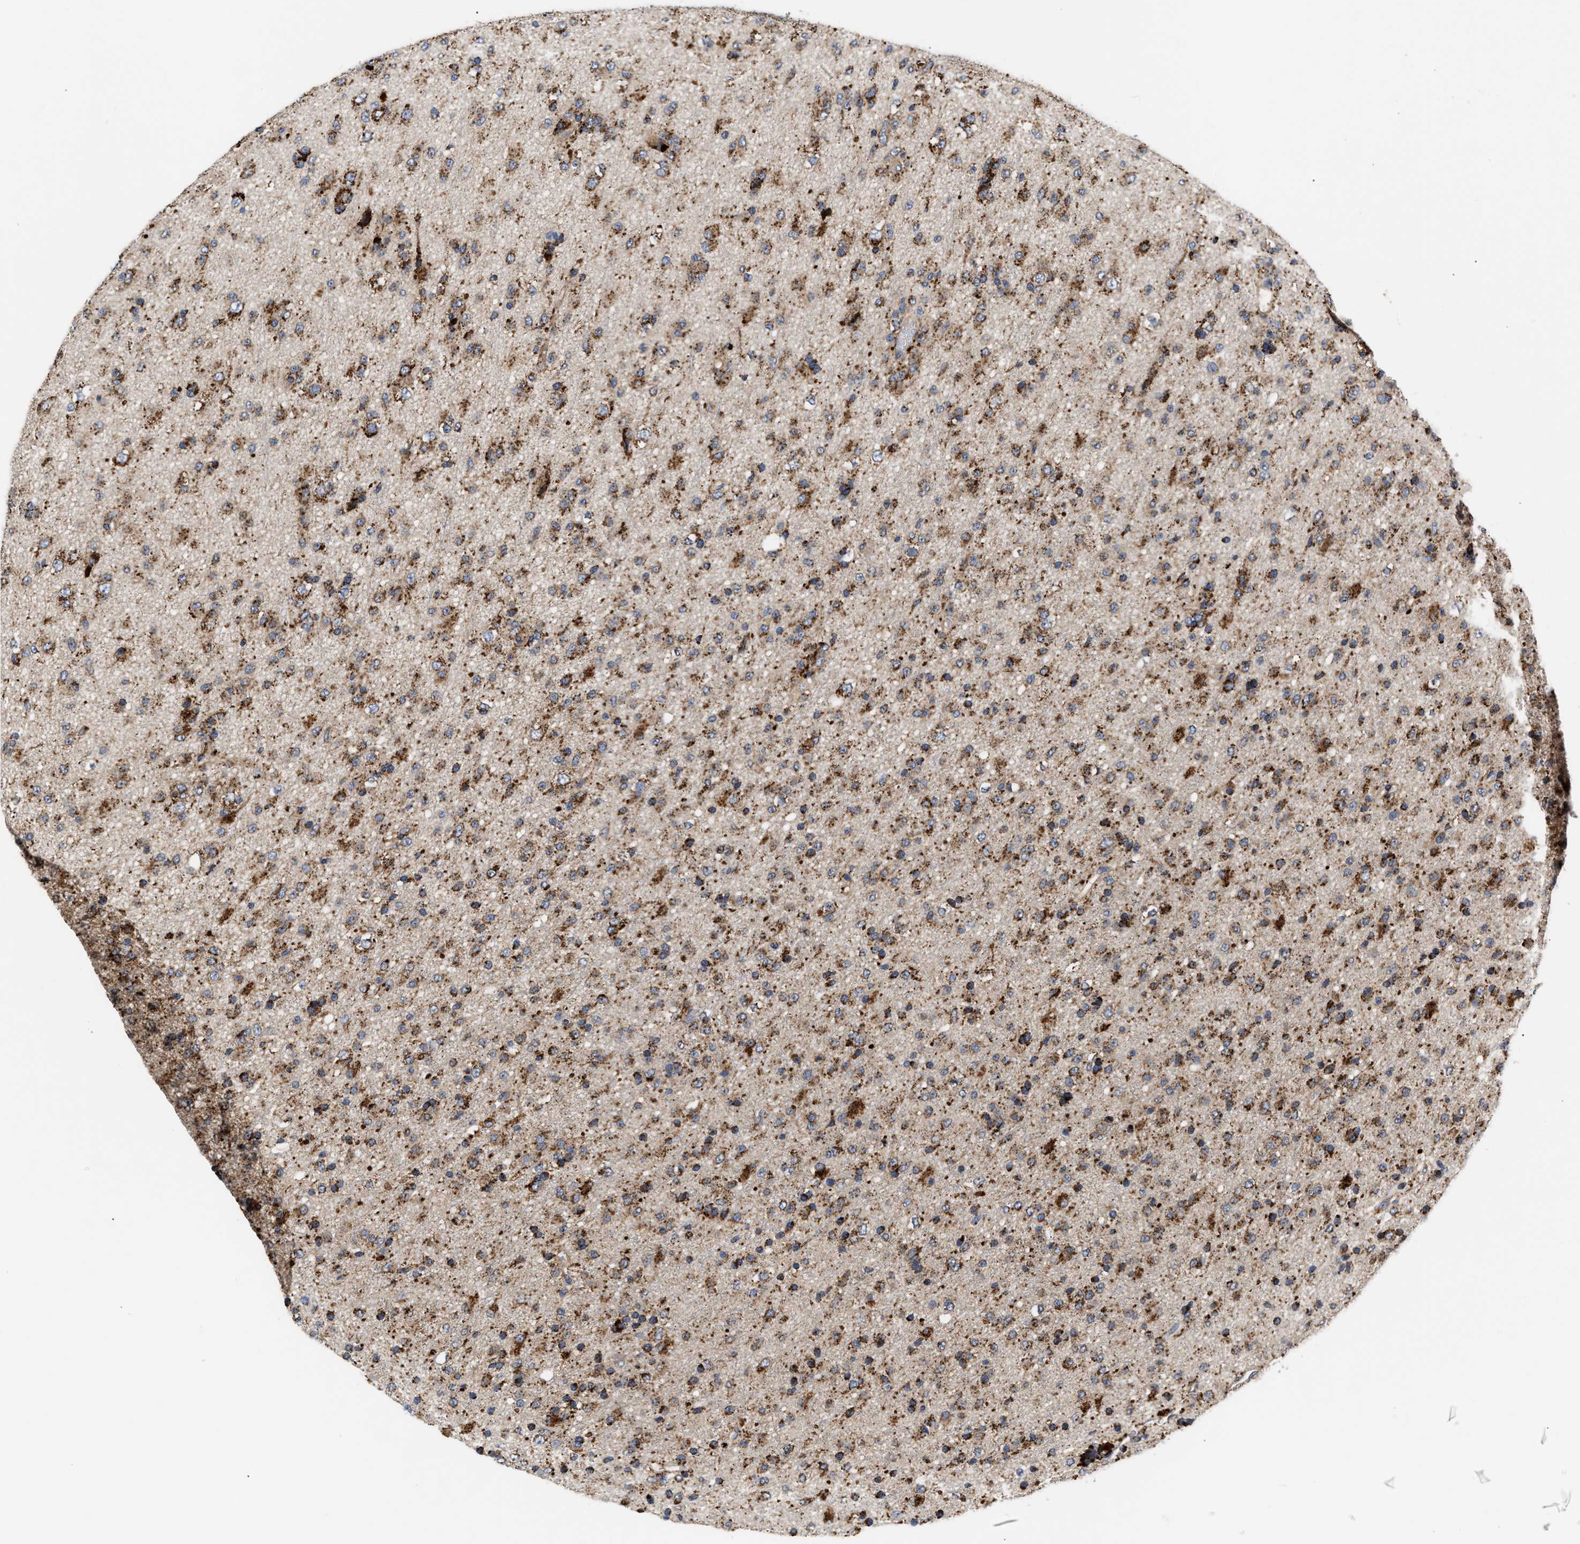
{"staining": {"intensity": "strong", "quantity": ">75%", "location": "cytoplasmic/membranous"}, "tissue": "glioma", "cell_type": "Tumor cells", "image_type": "cancer", "snomed": [{"axis": "morphology", "description": "Glioma, malignant, Low grade"}, {"axis": "topography", "description": "Brain"}], "caption": "Immunohistochemical staining of glioma exhibits high levels of strong cytoplasmic/membranous staining in approximately >75% of tumor cells.", "gene": "CCDC146", "patient": {"sex": "male", "age": 65}}